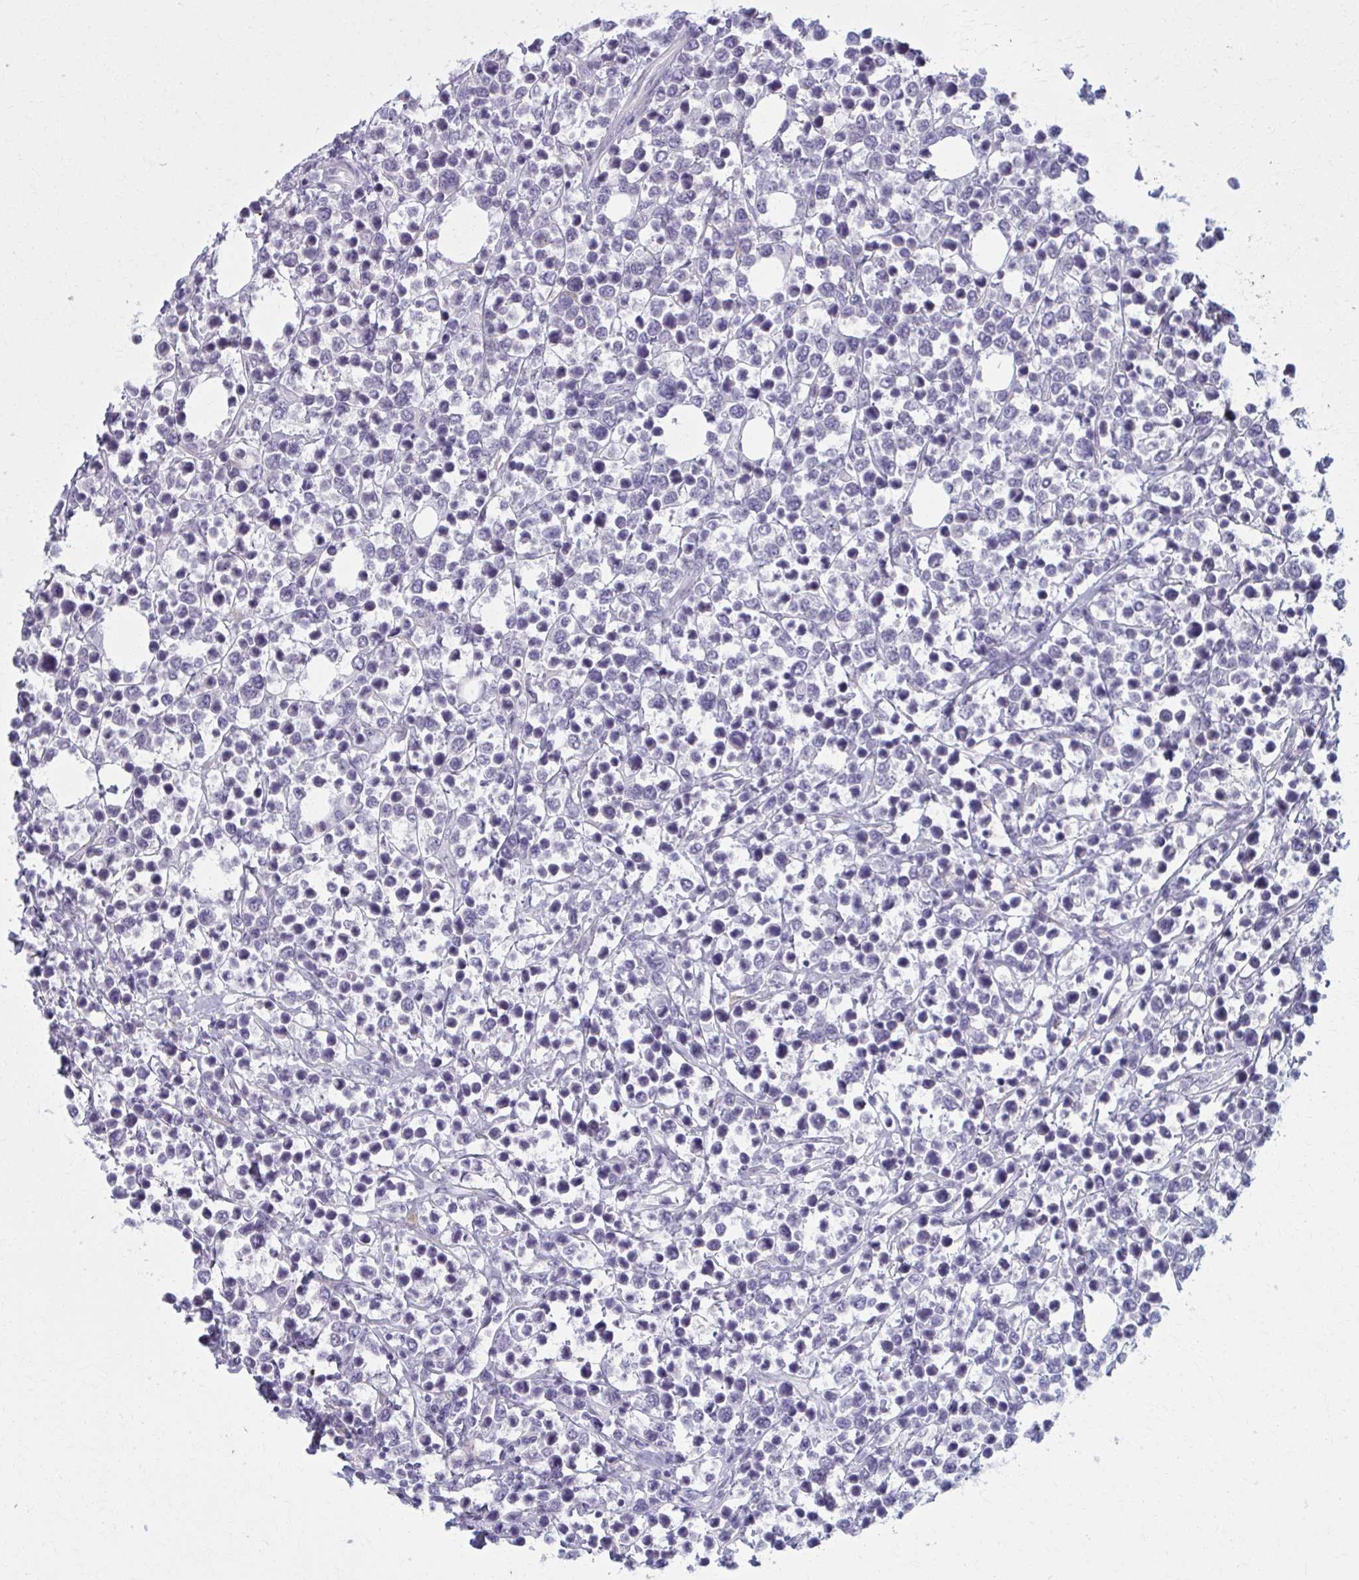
{"staining": {"intensity": "negative", "quantity": "none", "location": "none"}, "tissue": "lymphoma", "cell_type": "Tumor cells", "image_type": "cancer", "snomed": [{"axis": "morphology", "description": "Malignant lymphoma, non-Hodgkin's type, Low grade"}, {"axis": "topography", "description": "Lymph node"}], "caption": "Lymphoma stained for a protein using IHC reveals no positivity tumor cells.", "gene": "NUMBL", "patient": {"sex": "male", "age": 60}}